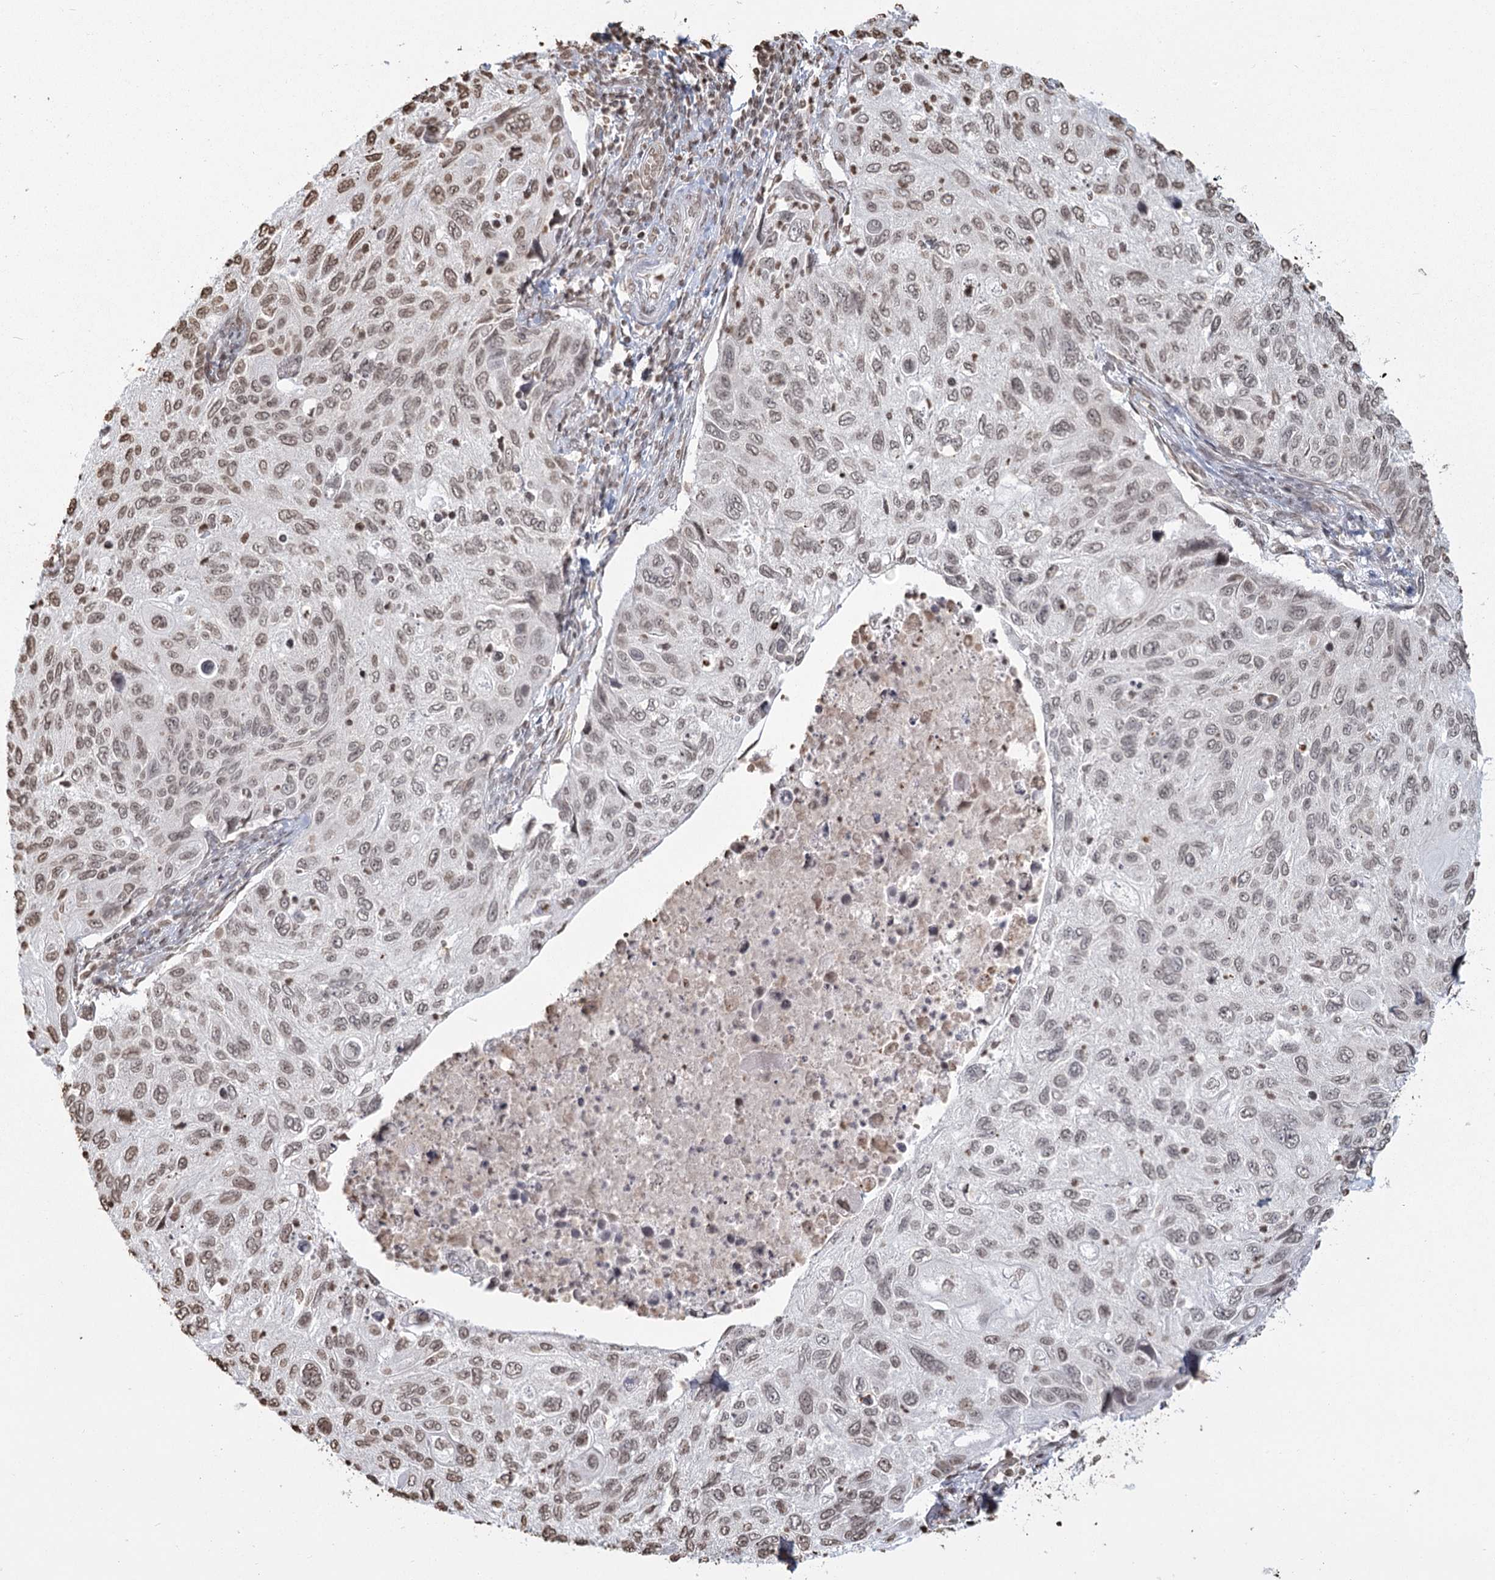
{"staining": {"intensity": "weak", "quantity": "25%-75%", "location": "nuclear"}, "tissue": "cervical cancer", "cell_type": "Tumor cells", "image_type": "cancer", "snomed": [{"axis": "morphology", "description": "Squamous cell carcinoma, NOS"}, {"axis": "topography", "description": "Cervix"}], "caption": "Immunohistochemical staining of cervical cancer reveals low levels of weak nuclear protein positivity in about 25%-75% of tumor cells. Nuclei are stained in blue.", "gene": "FAM13A", "patient": {"sex": "female", "age": 70}}